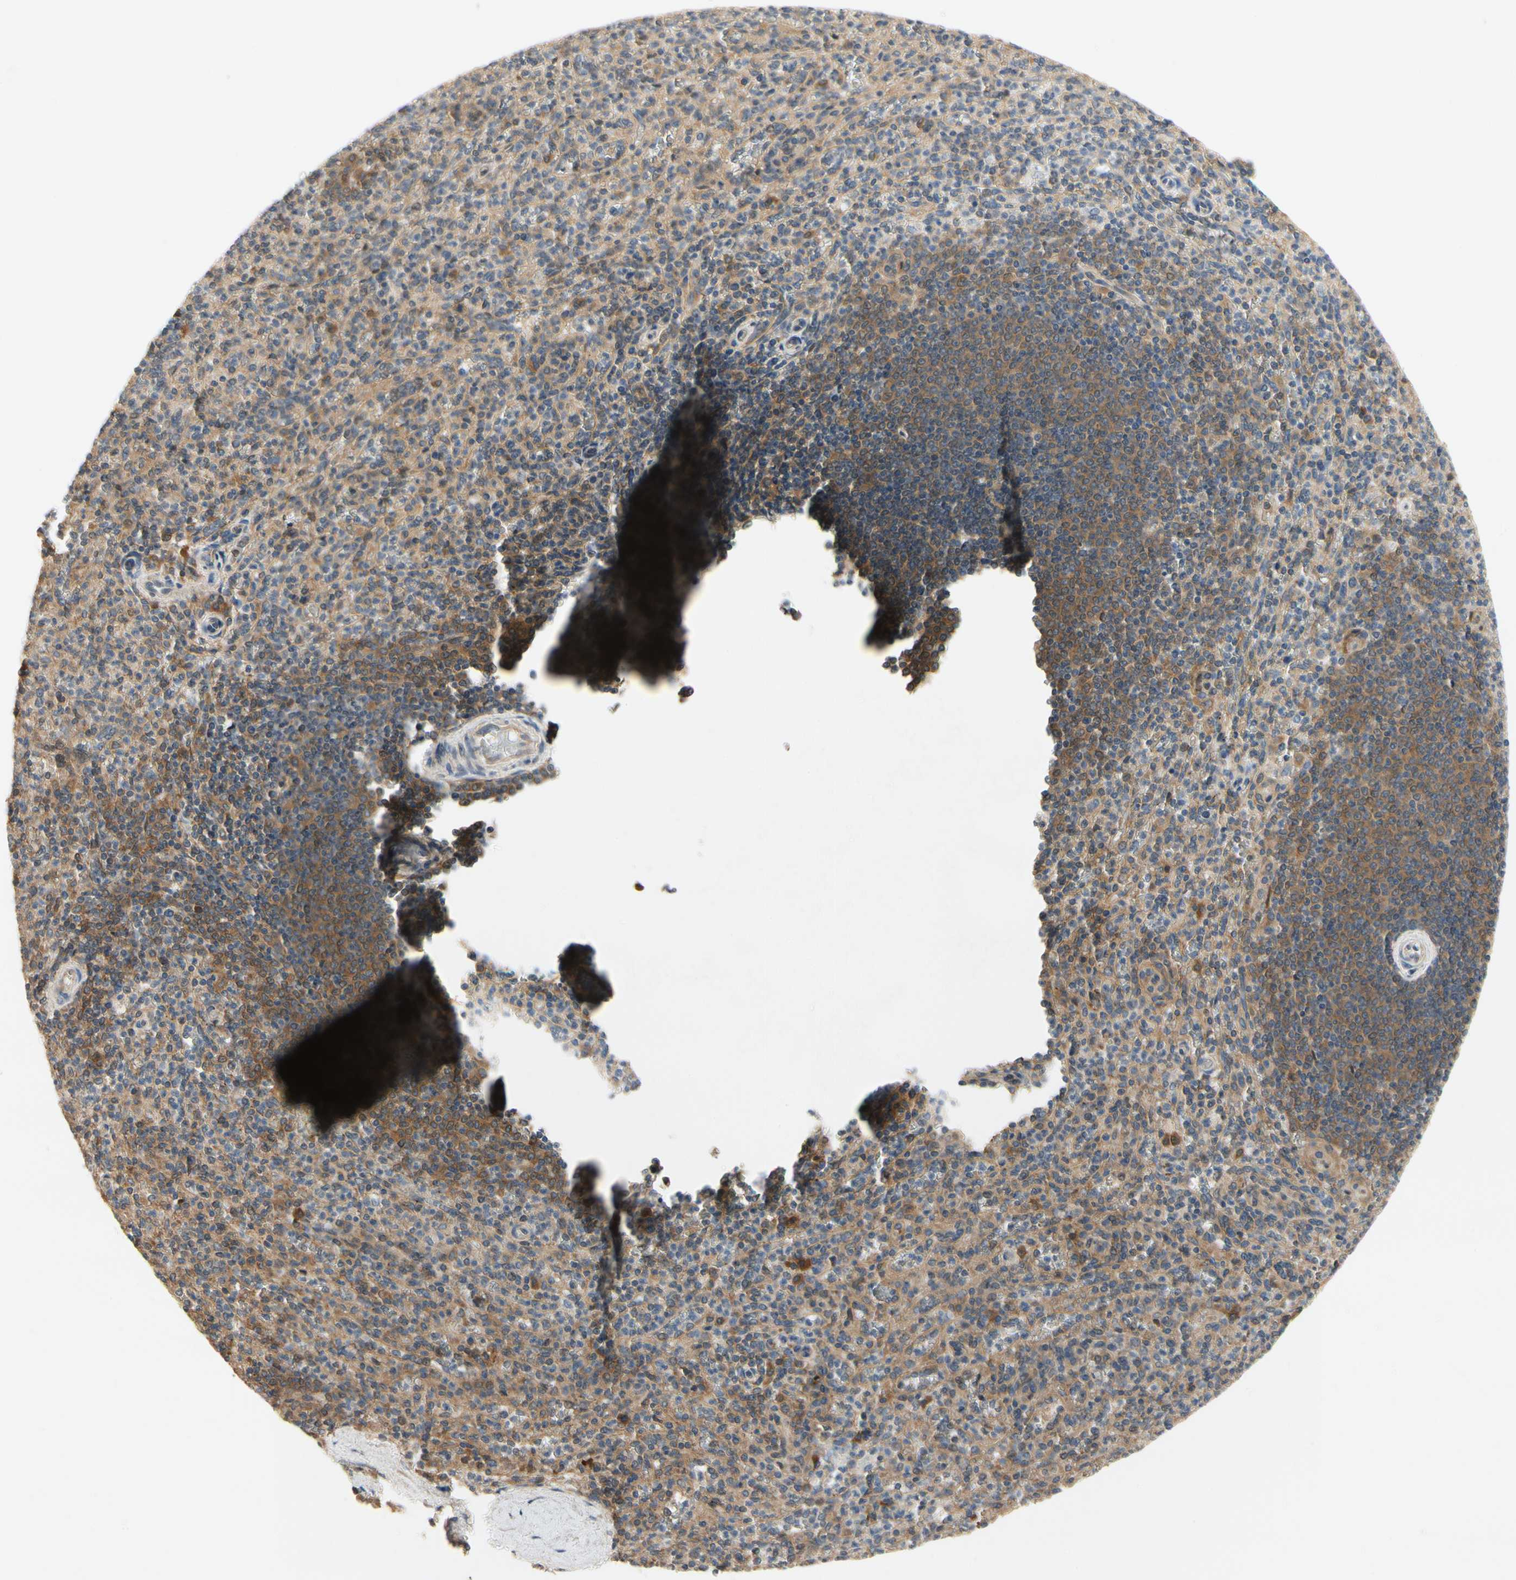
{"staining": {"intensity": "moderate", "quantity": "25%-75%", "location": "cytoplasmic/membranous"}, "tissue": "spleen", "cell_type": "Cells in red pulp", "image_type": "normal", "snomed": [{"axis": "morphology", "description": "Normal tissue, NOS"}, {"axis": "topography", "description": "Spleen"}], "caption": "A photomicrograph showing moderate cytoplasmic/membranous staining in approximately 25%-75% of cells in red pulp in unremarkable spleen, as visualized by brown immunohistochemical staining.", "gene": "TDRP", "patient": {"sex": "male", "age": 36}}